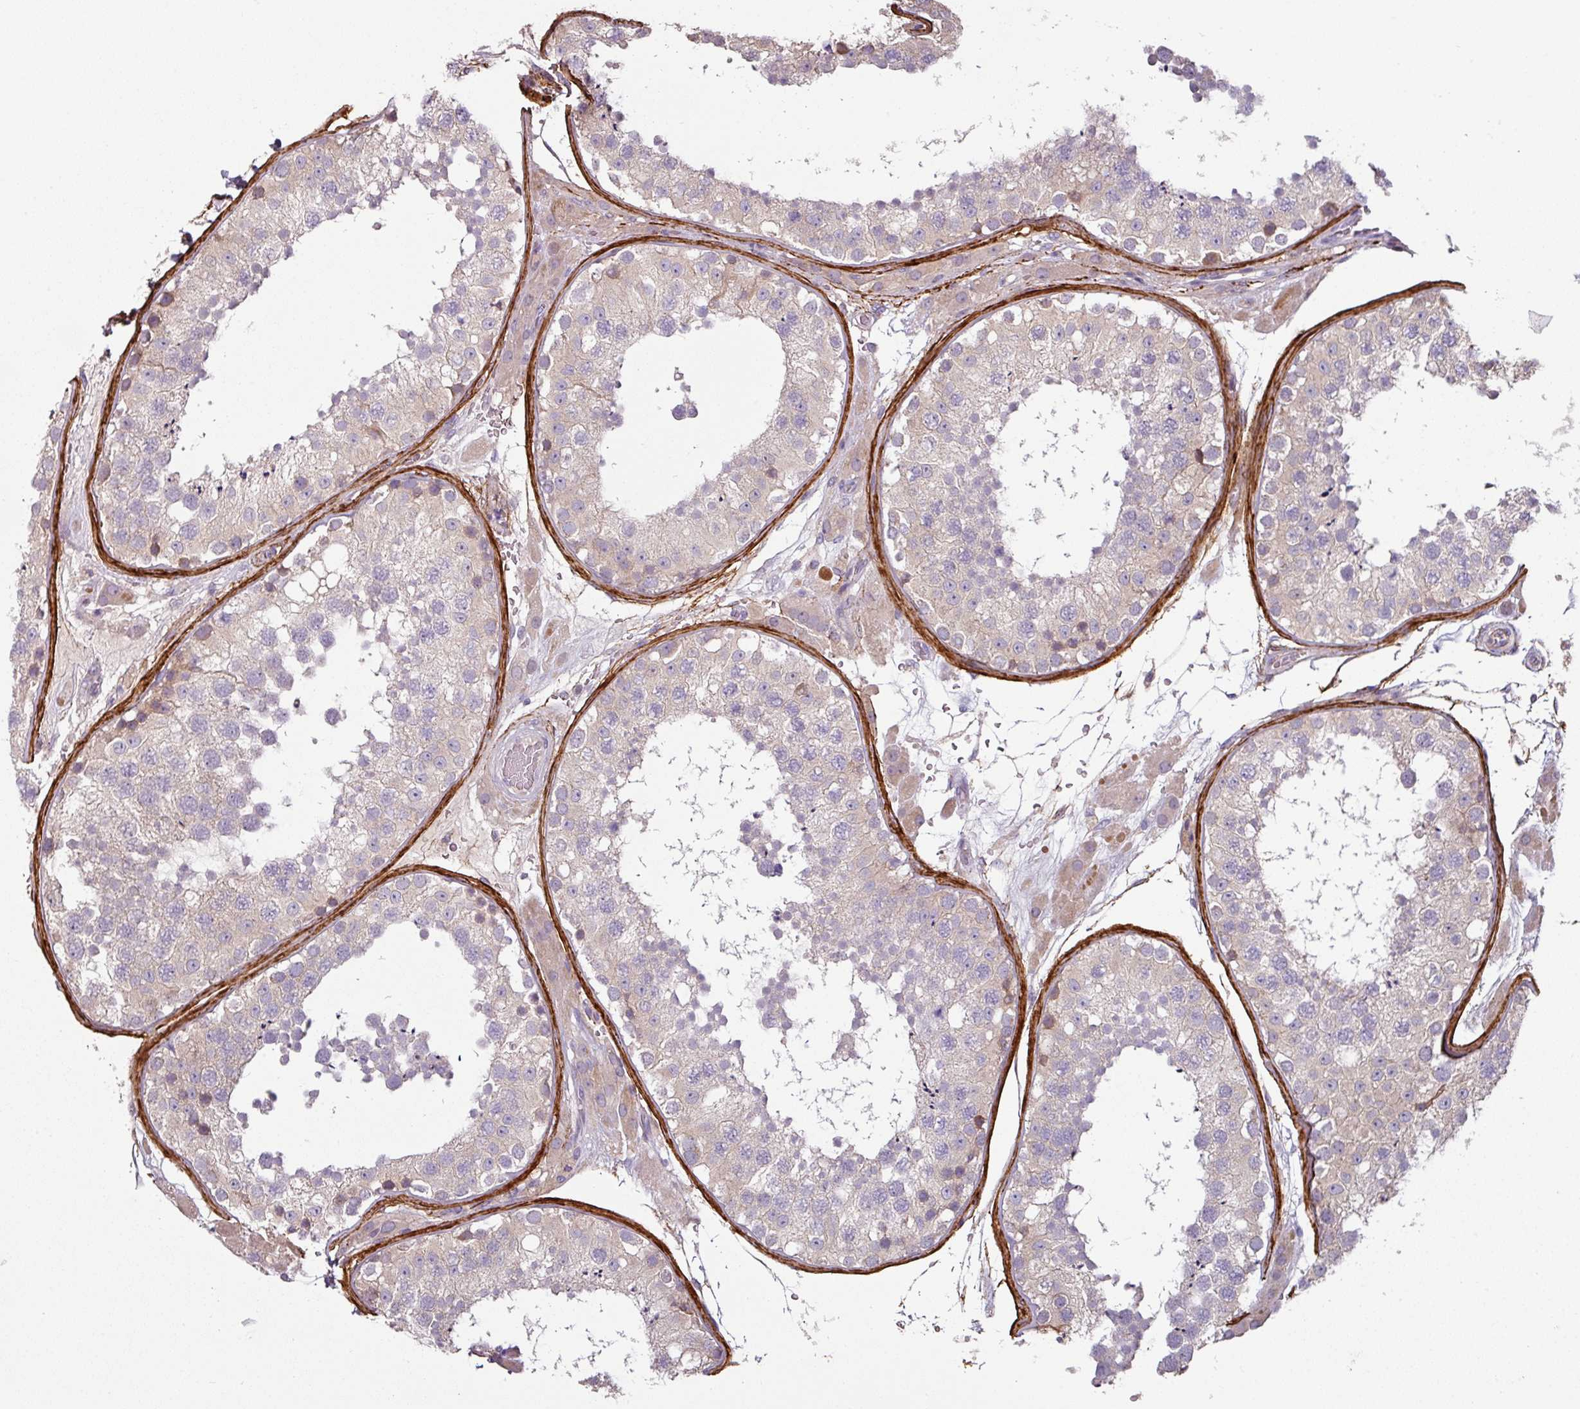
{"staining": {"intensity": "weak", "quantity": "<25%", "location": "cytoplasmic/membranous"}, "tissue": "testis", "cell_type": "Cells in seminiferous ducts", "image_type": "normal", "snomed": [{"axis": "morphology", "description": "Normal tissue, NOS"}, {"axis": "topography", "description": "Testis"}], "caption": "Immunohistochemistry histopathology image of benign testis: testis stained with DAB reveals no significant protein positivity in cells in seminiferous ducts. Nuclei are stained in blue.", "gene": "MTMR14", "patient": {"sex": "male", "age": 26}}